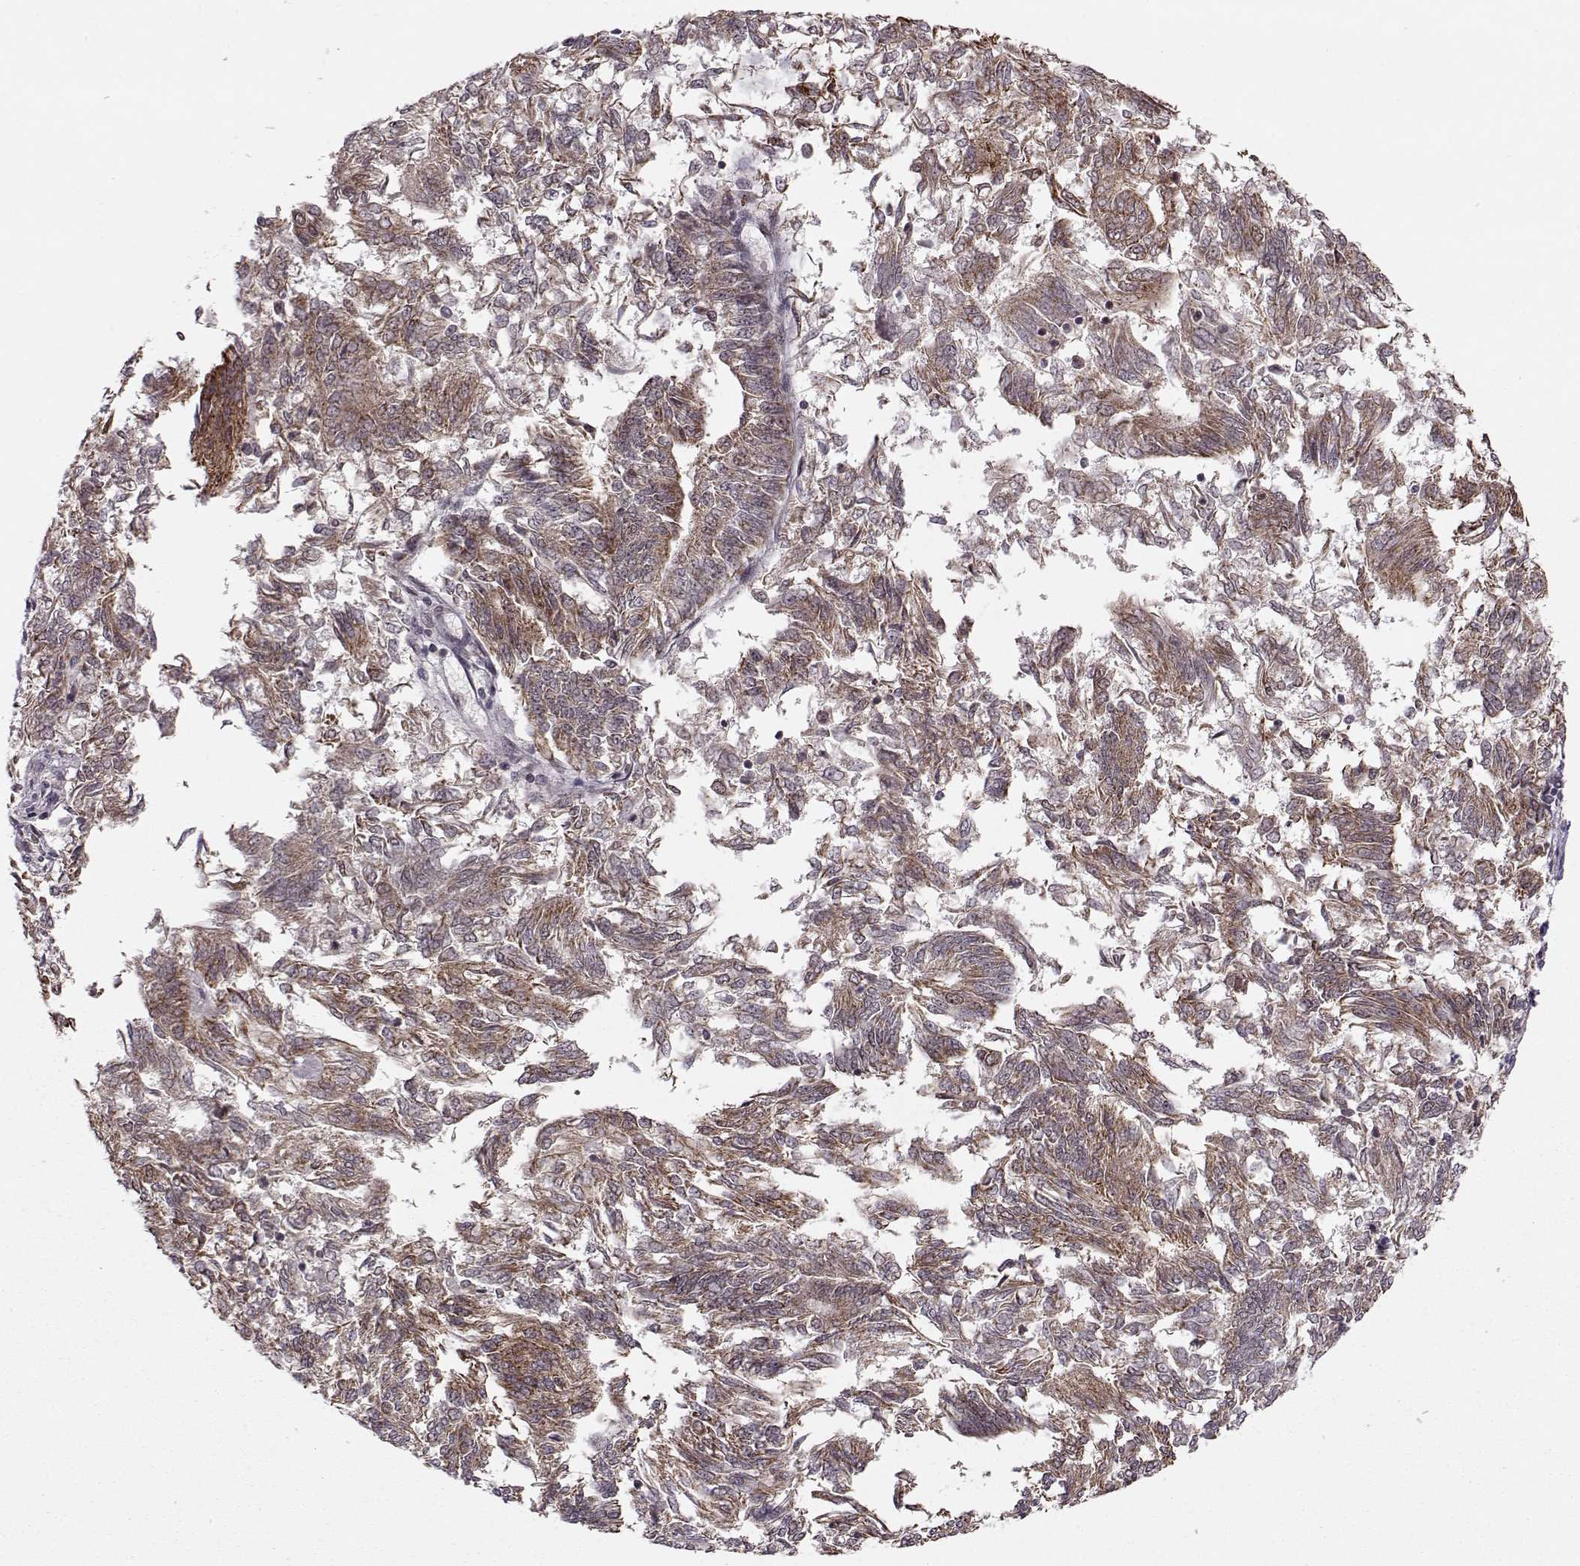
{"staining": {"intensity": "moderate", "quantity": ">75%", "location": "cytoplasmic/membranous"}, "tissue": "endometrial cancer", "cell_type": "Tumor cells", "image_type": "cancer", "snomed": [{"axis": "morphology", "description": "Adenocarcinoma, NOS"}, {"axis": "topography", "description": "Endometrium"}], "caption": "Tumor cells show medium levels of moderate cytoplasmic/membranous expression in about >75% of cells in endometrial adenocarcinoma.", "gene": "RAI1", "patient": {"sex": "female", "age": 58}}